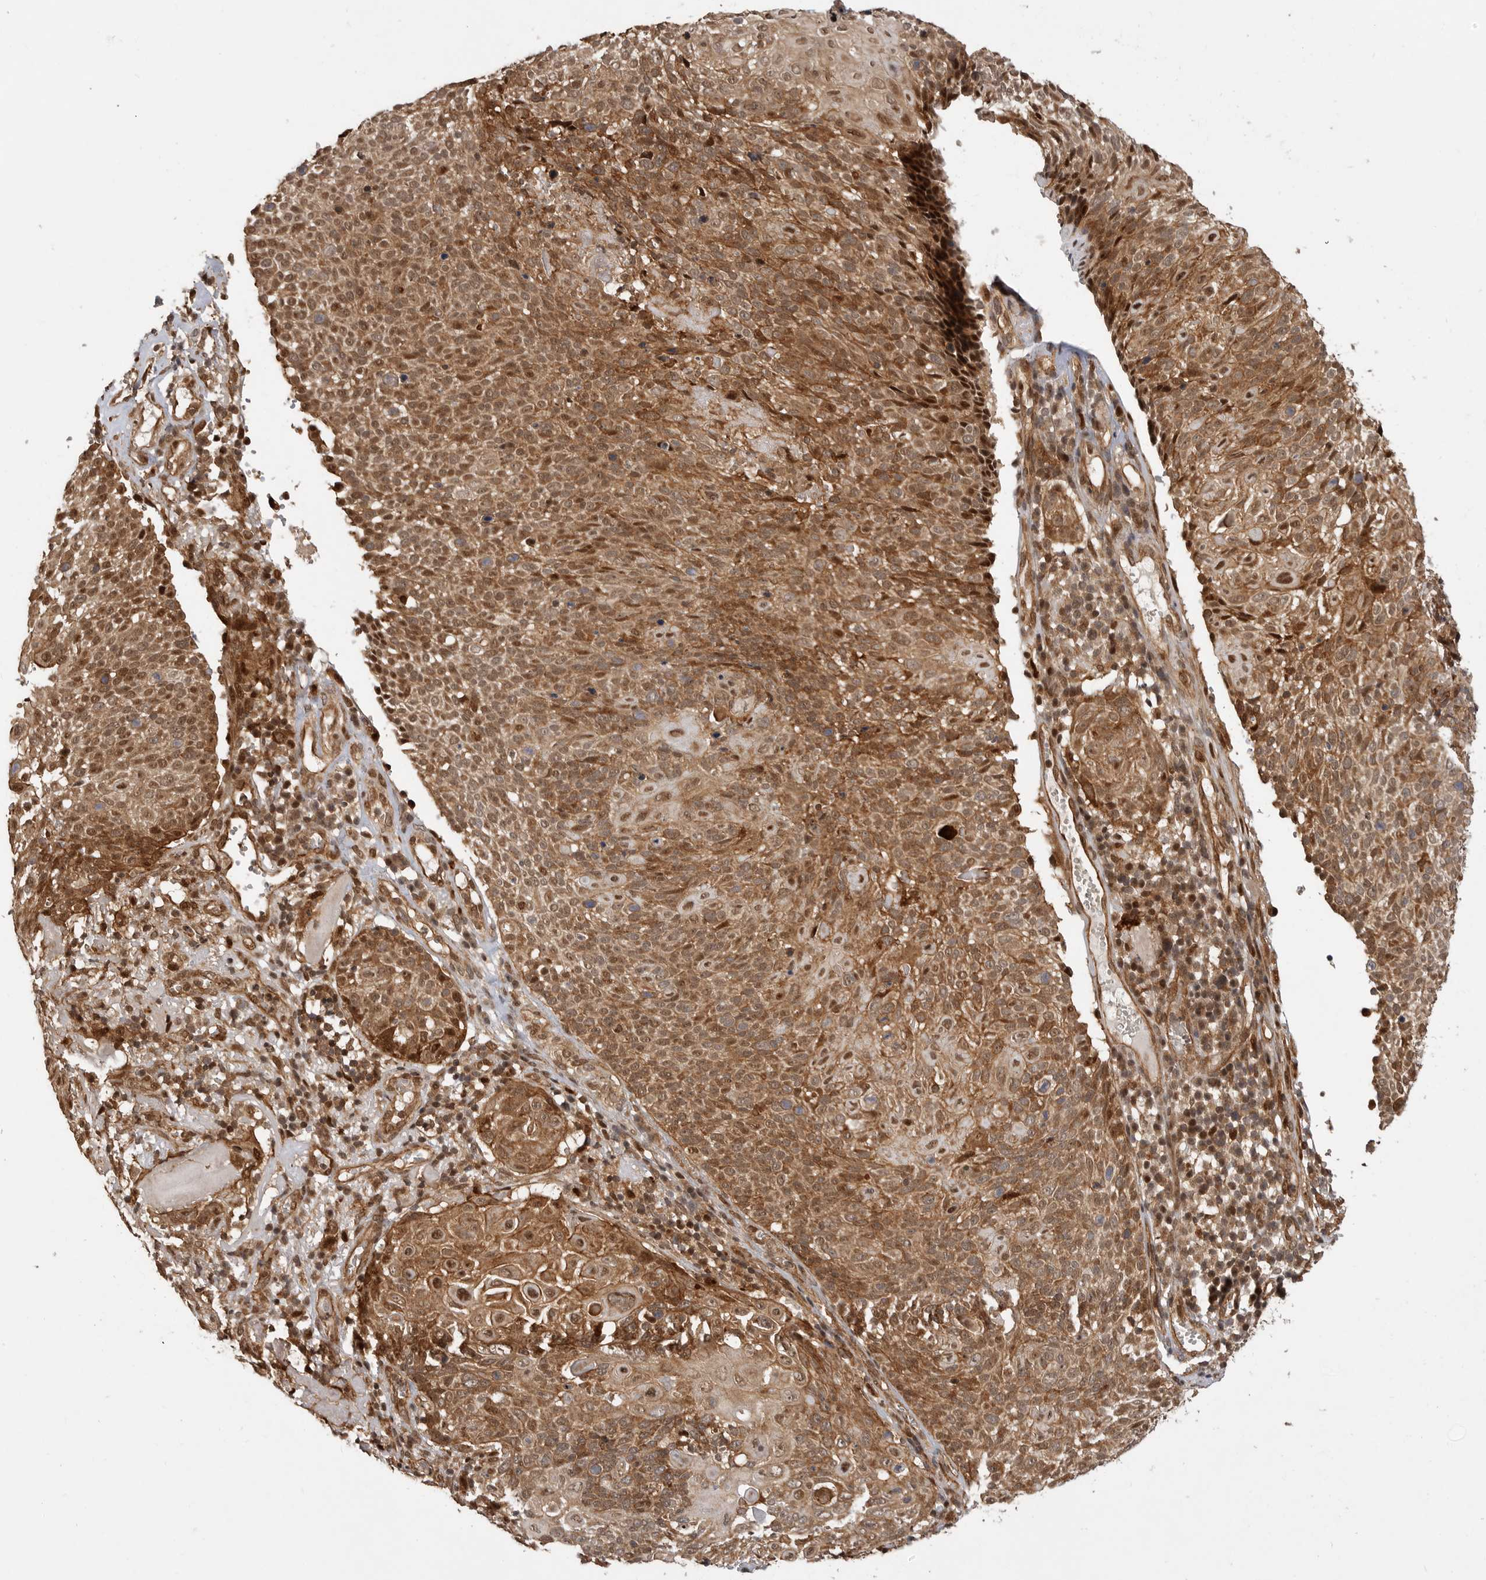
{"staining": {"intensity": "moderate", "quantity": ">75%", "location": "cytoplasmic/membranous,nuclear"}, "tissue": "cervical cancer", "cell_type": "Tumor cells", "image_type": "cancer", "snomed": [{"axis": "morphology", "description": "Squamous cell carcinoma, NOS"}, {"axis": "topography", "description": "Cervix"}], "caption": "Protein staining reveals moderate cytoplasmic/membranous and nuclear expression in about >75% of tumor cells in cervical cancer (squamous cell carcinoma).", "gene": "ADPRS", "patient": {"sex": "female", "age": 74}}